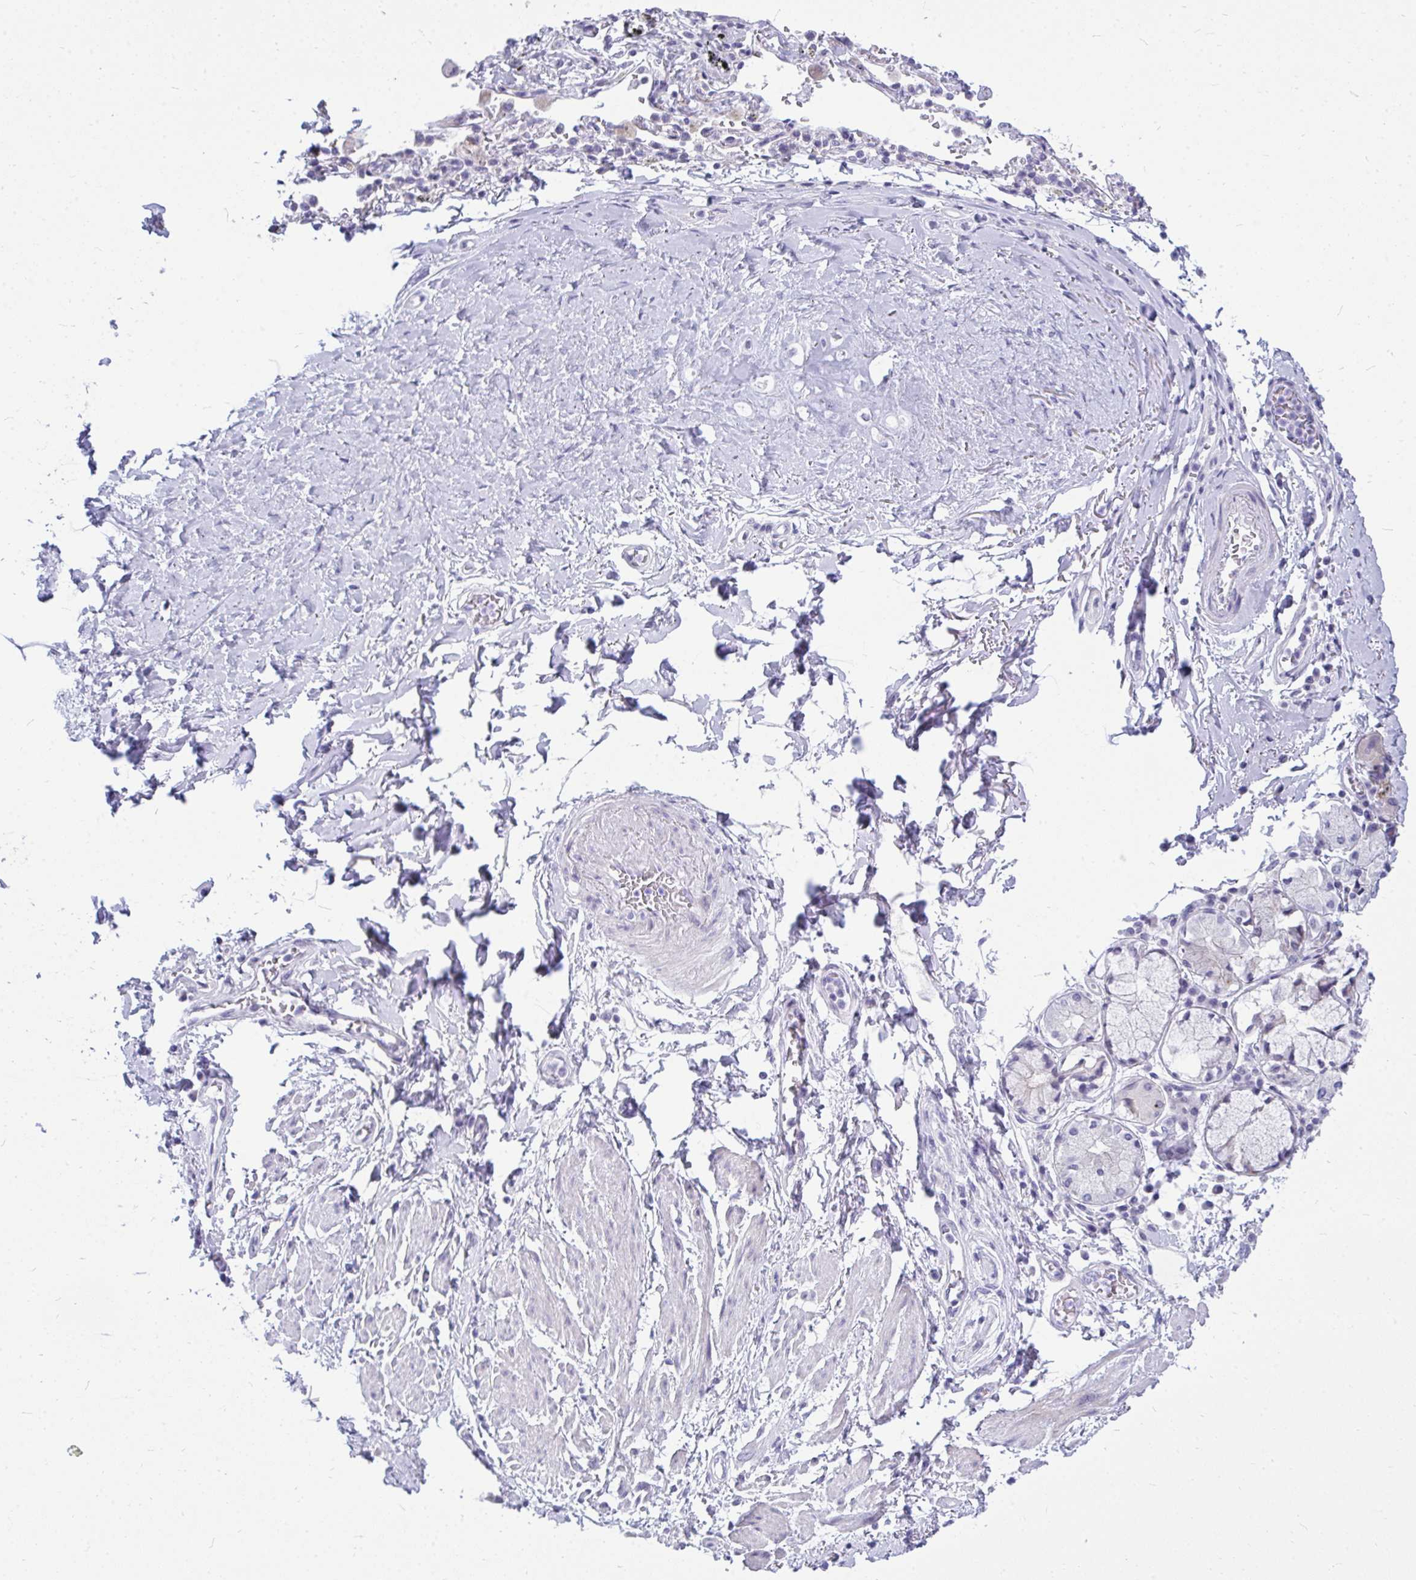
{"staining": {"intensity": "negative", "quantity": "none", "location": "none"}, "tissue": "adipose tissue", "cell_type": "Adipocytes", "image_type": "normal", "snomed": [{"axis": "morphology", "description": "Normal tissue, NOS"}, {"axis": "morphology", "description": "Degeneration, NOS"}, {"axis": "topography", "description": "Cartilage tissue"}, {"axis": "topography", "description": "Lung"}], "caption": "Immunohistochemistry of unremarkable adipose tissue shows no positivity in adipocytes.", "gene": "ZSCAN25", "patient": {"sex": "female", "age": 61}}